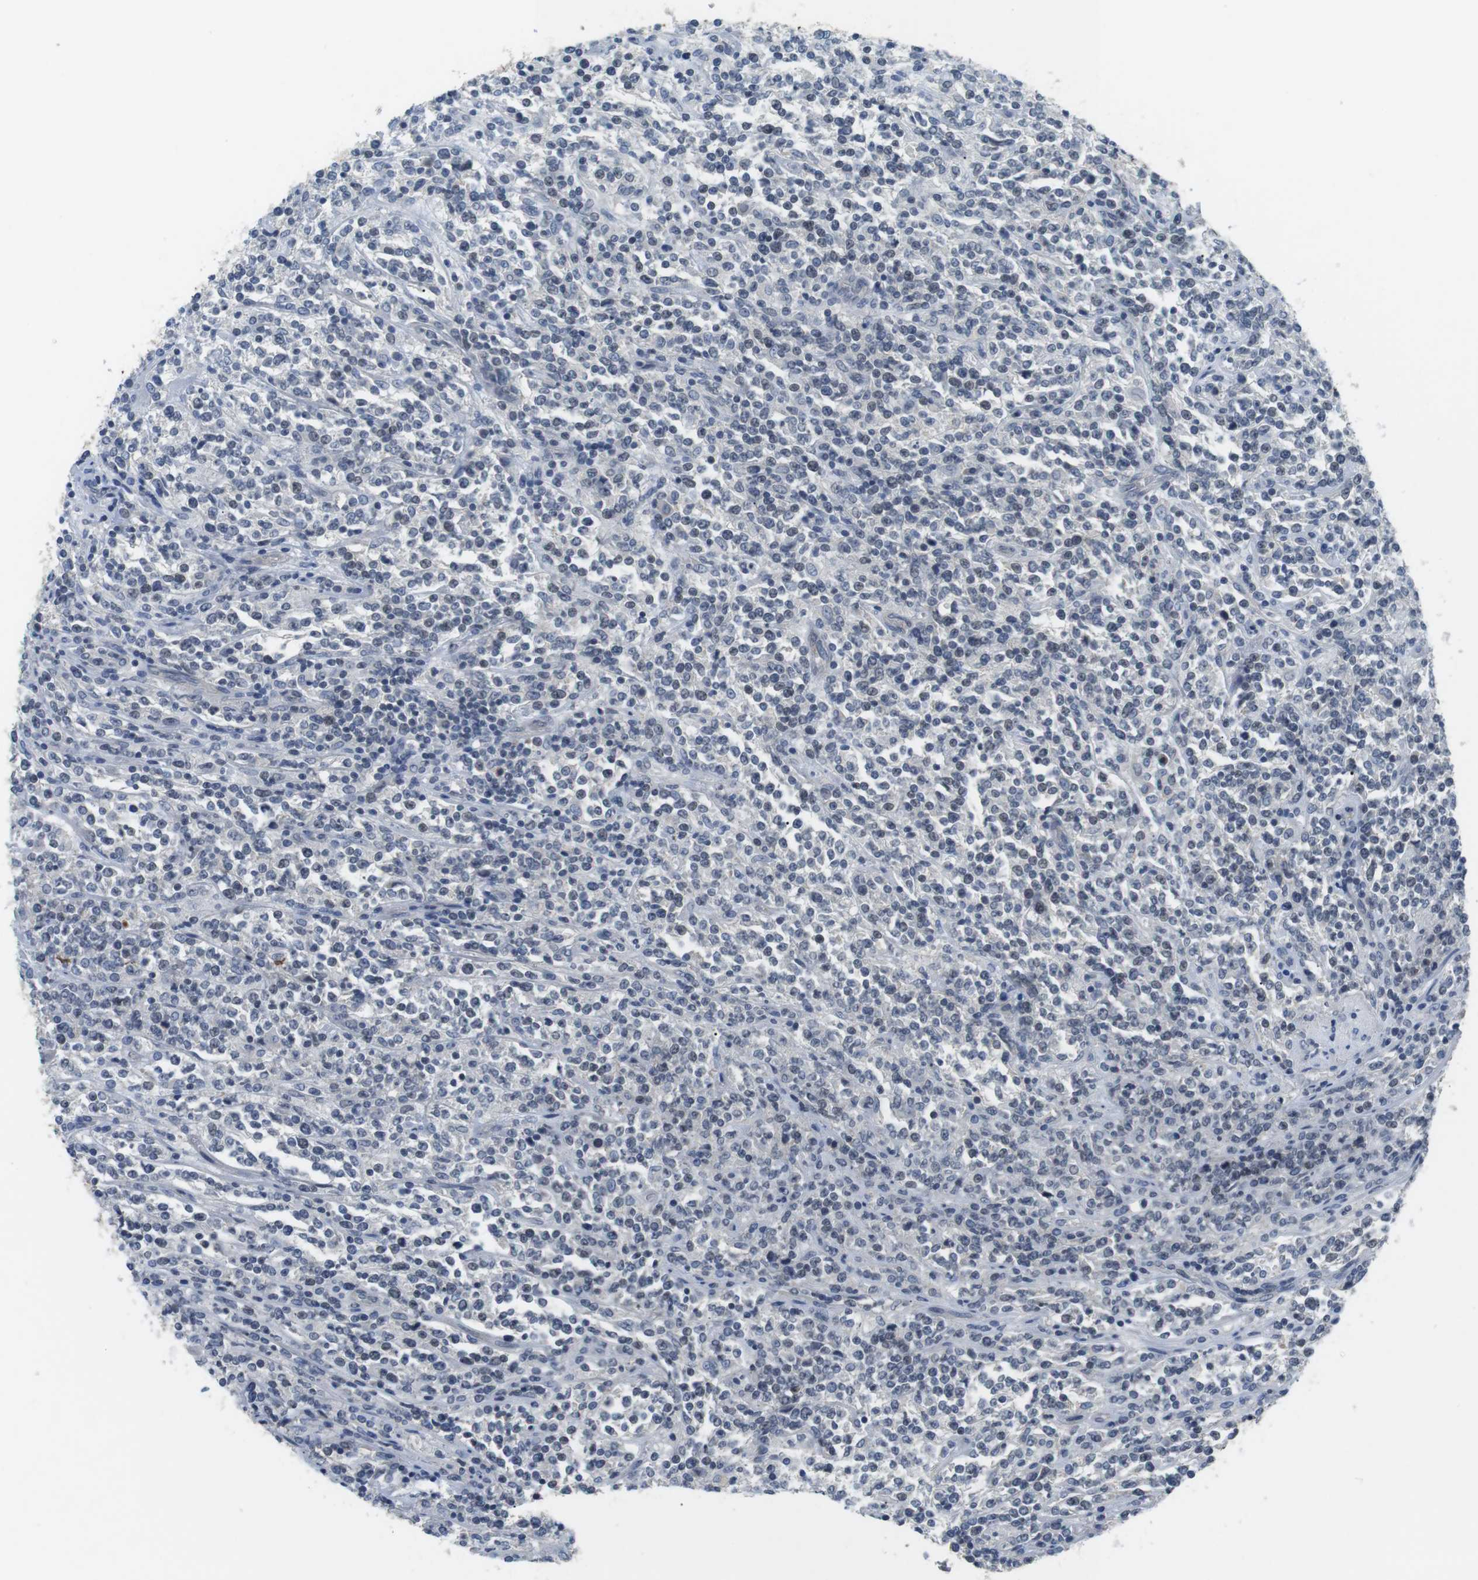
{"staining": {"intensity": "negative", "quantity": "none", "location": "none"}, "tissue": "lymphoma", "cell_type": "Tumor cells", "image_type": "cancer", "snomed": [{"axis": "morphology", "description": "Malignant lymphoma, non-Hodgkin's type, High grade"}, {"axis": "topography", "description": "Soft tissue"}], "caption": "Tumor cells are negative for brown protein staining in lymphoma. (DAB (3,3'-diaminobenzidine) immunohistochemistry (IHC), high magnification).", "gene": "NECTIN1", "patient": {"sex": "male", "age": 18}}